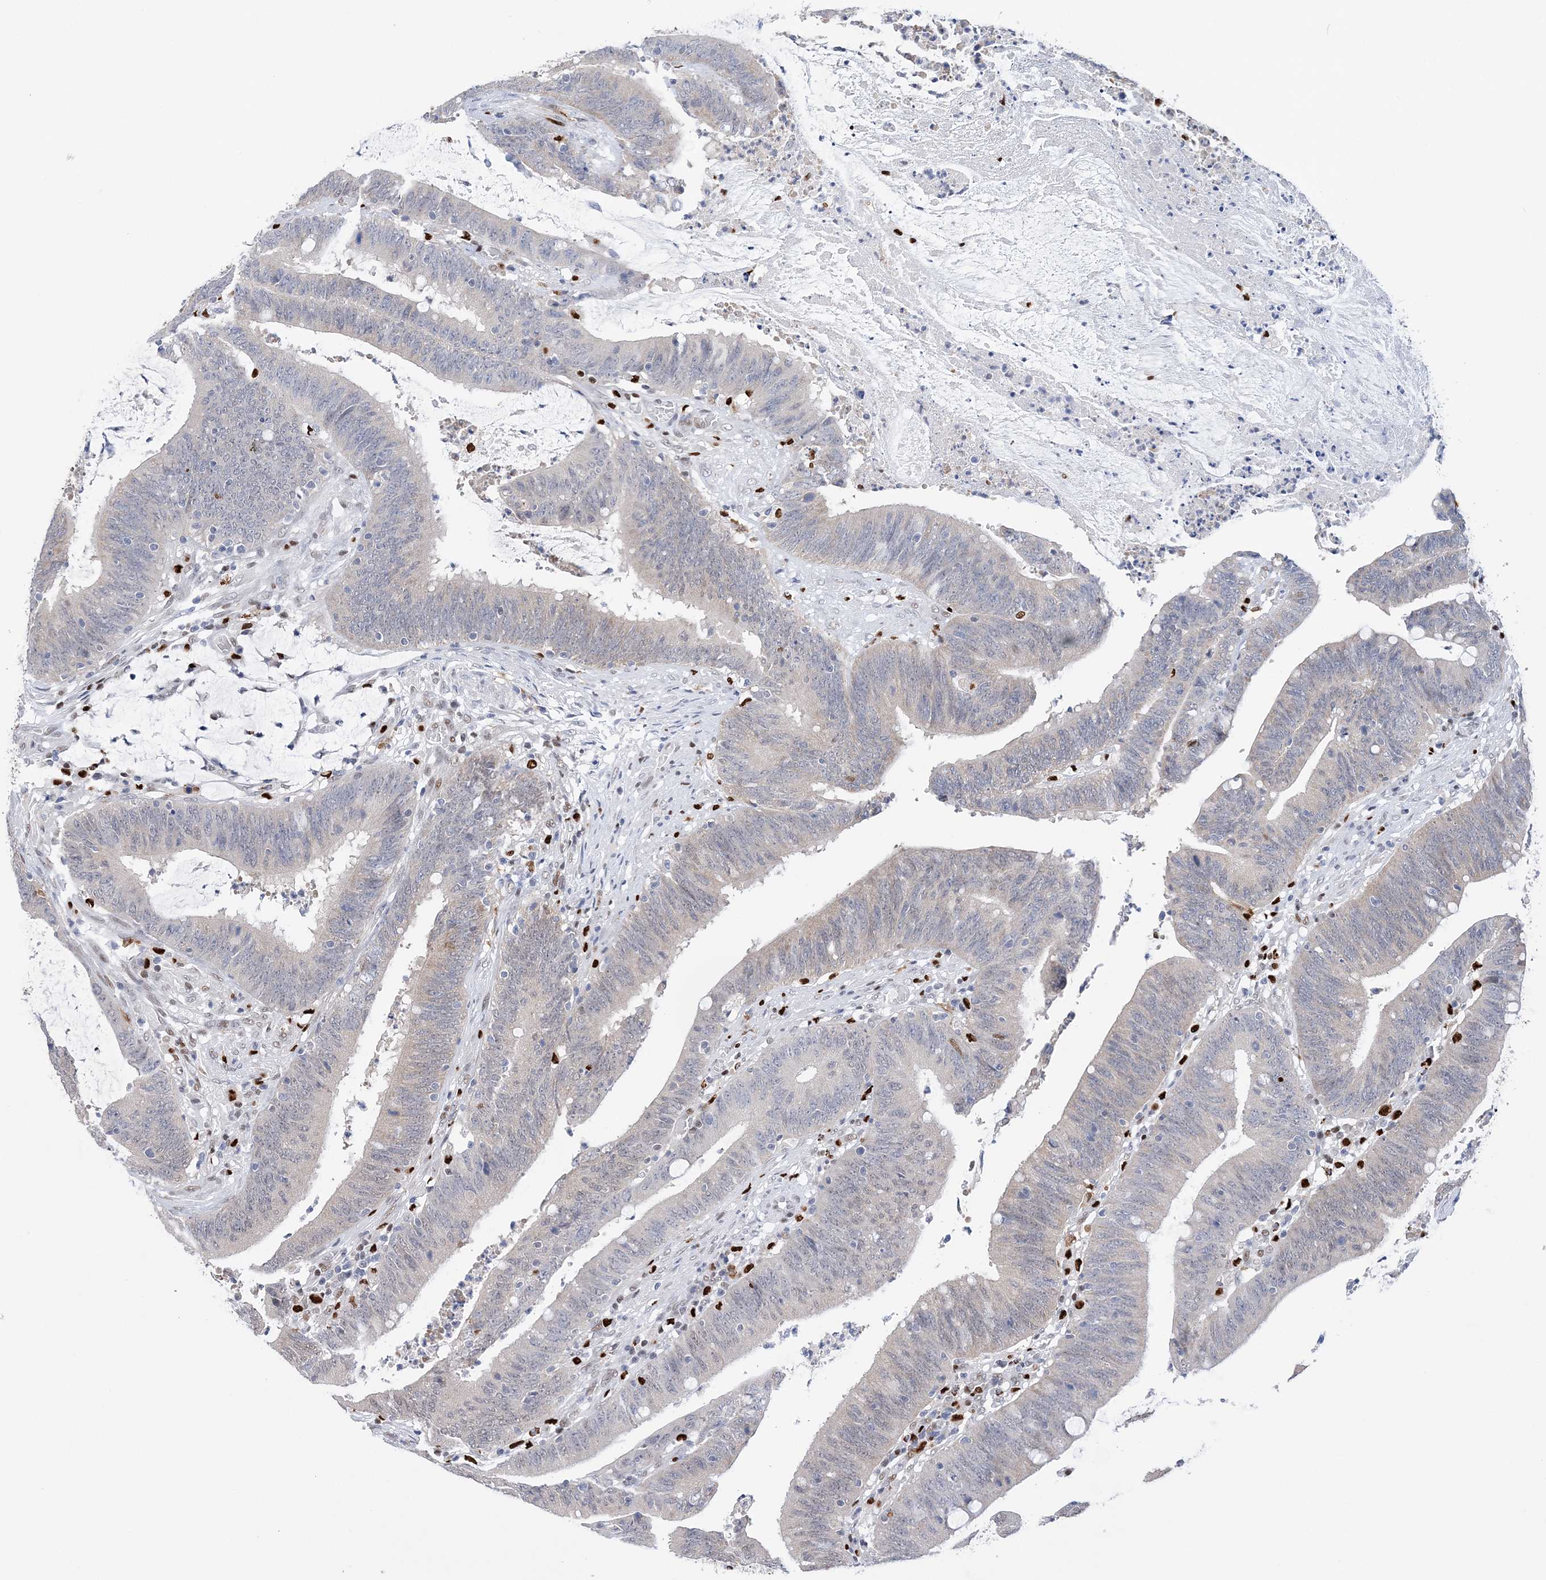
{"staining": {"intensity": "negative", "quantity": "none", "location": "none"}, "tissue": "colorectal cancer", "cell_type": "Tumor cells", "image_type": "cancer", "snomed": [{"axis": "morphology", "description": "Adenocarcinoma, NOS"}, {"axis": "topography", "description": "Rectum"}], "caption": "A micrograph of human colorectal cancer (adenocarcinoma) is negative for staining in tumor cells.", "gene": "NIT2", "patient": {"sex": "female", "age": 66}}